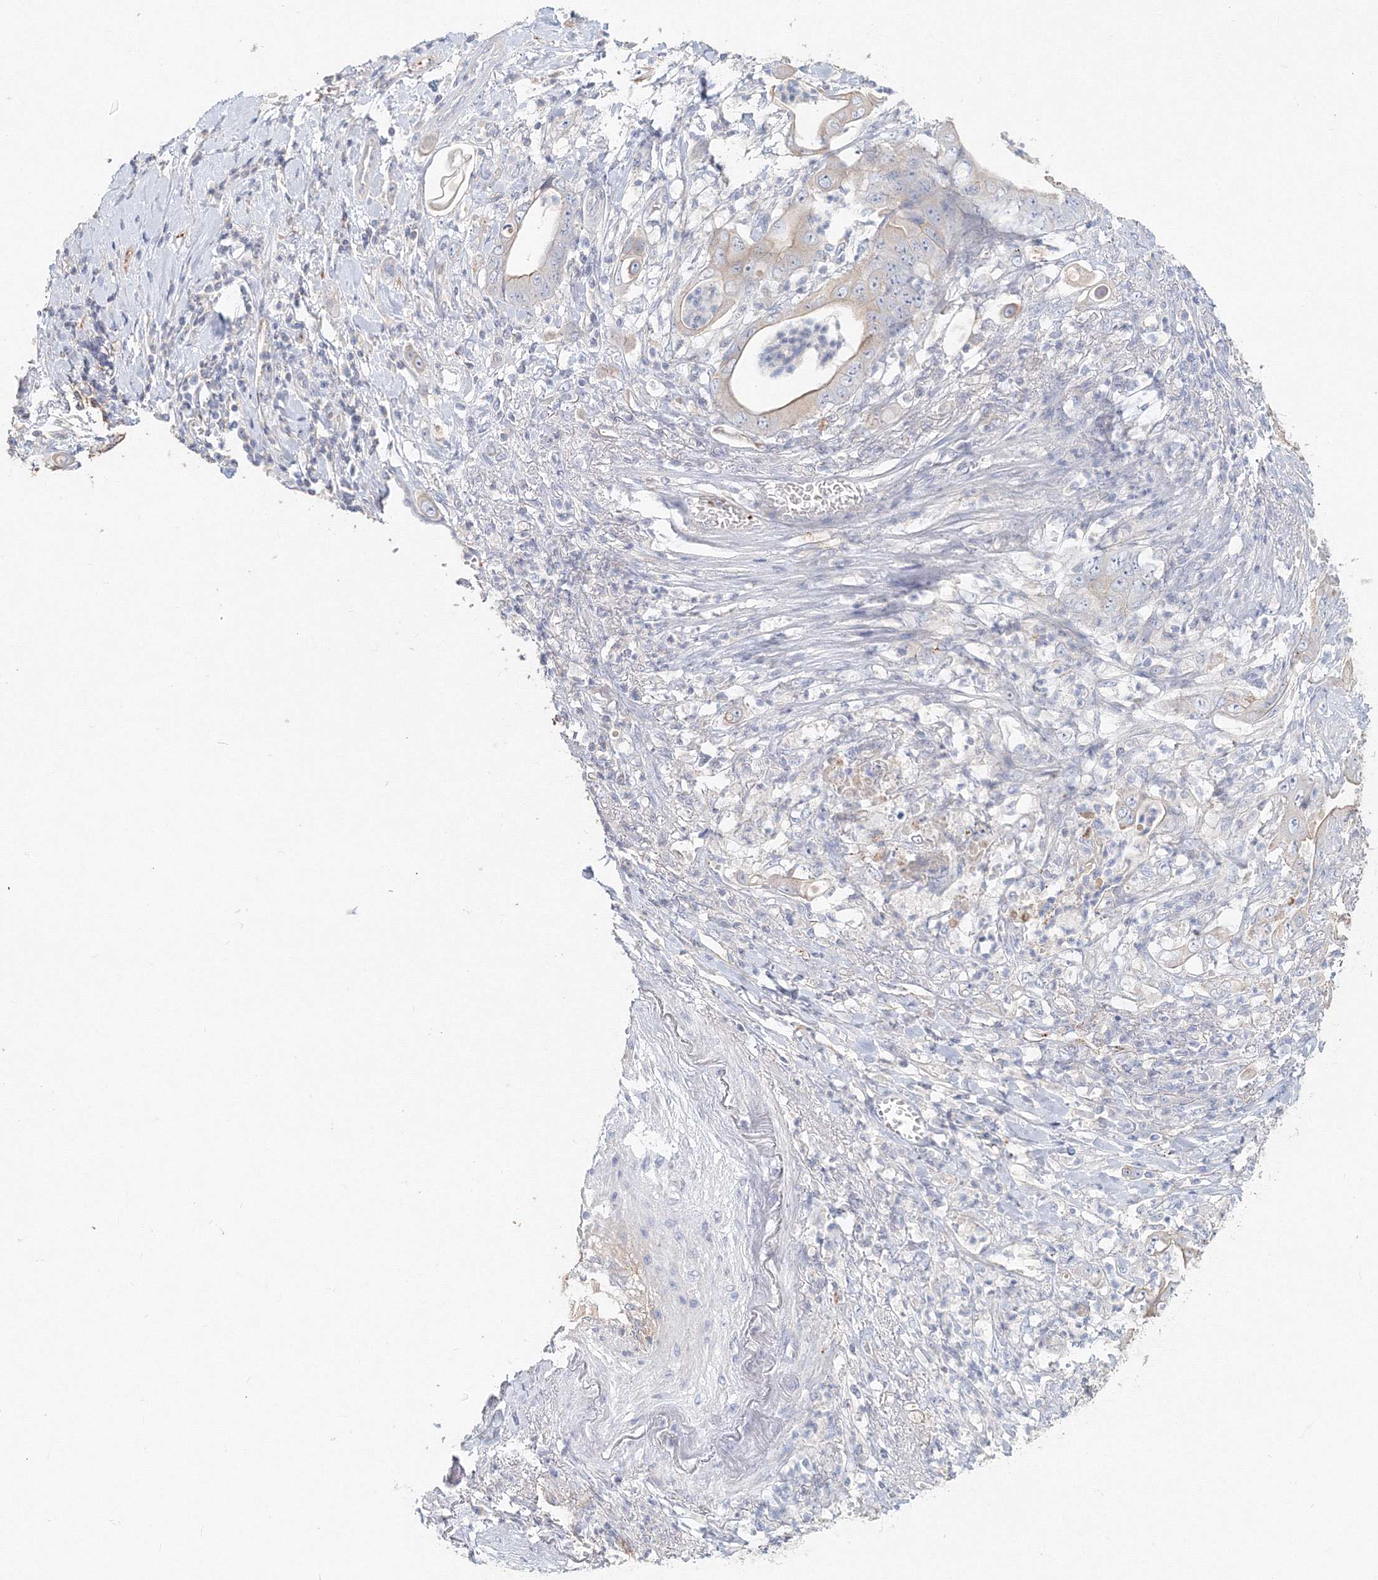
{"staining": {"intensity": "weak", "quantity": "<25%", "location": "cytoplasmic/membranous"}, "tissue": "stomach cancer", "cell_type": "Tumor cells", "image_type": "cancer", "snomed": [{"axis": "morphology", "description": "Adenocarcinoma, NOS"}, {"axis": "topography", "description": "Stomach"}], "caption": "IHC image of neoplastic tissue: human stomach adenocarcinoma stained with DAB reveals no significant protein staining in tumor cells.", "gene": "MMRN1", "patient": {"sex": "female", "age": 73}}